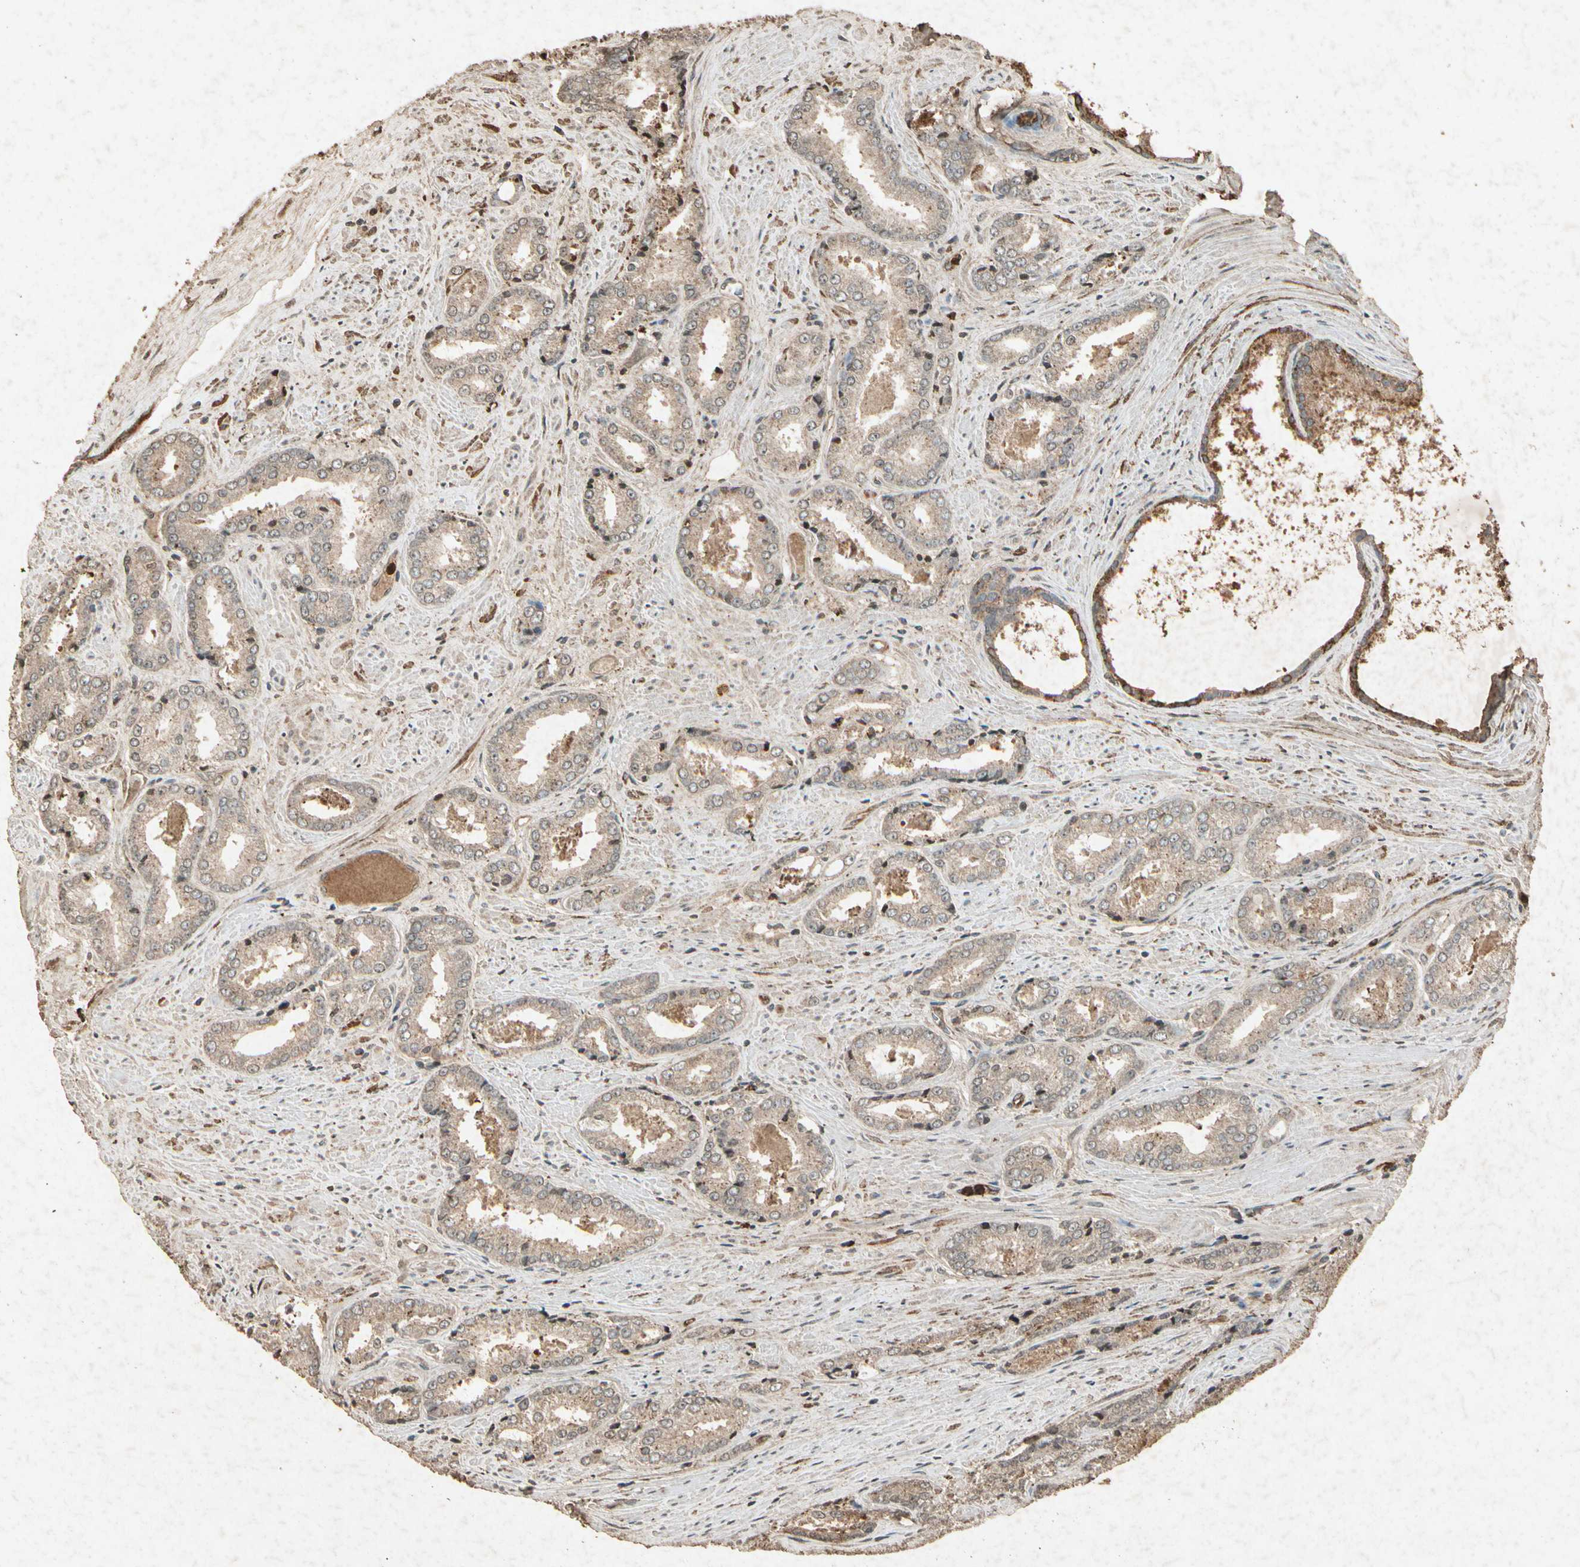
{"staining": {"intensity": "moderate", "quantity": "25%-75%", "location": "cytoplasmic/membranous"}, "tissue": "prostate cancer", "cell_type": "Tumor cells", "image_type": "cancer", "snomed": [{"axis": "morphology", "description": "Adenocarcinoma, Low grade"}, {"axis": "topography", "description": "Prostate"}], "caption": "Immunohistochemistry staining of prostate low-grade adenocarcinoma, which displays medium levels of moderate cytoplasmic/membranous positivity in approximately 25%-75% of tumor cells indicating moderate cytoplasmic/membranous protein staining. The staining was performed using DAB (brown) for protein detection and nuclei were counterstained in hematoxylin (blue).", "gene": "GC", "patient": {"sex": "male", "age": 64}}